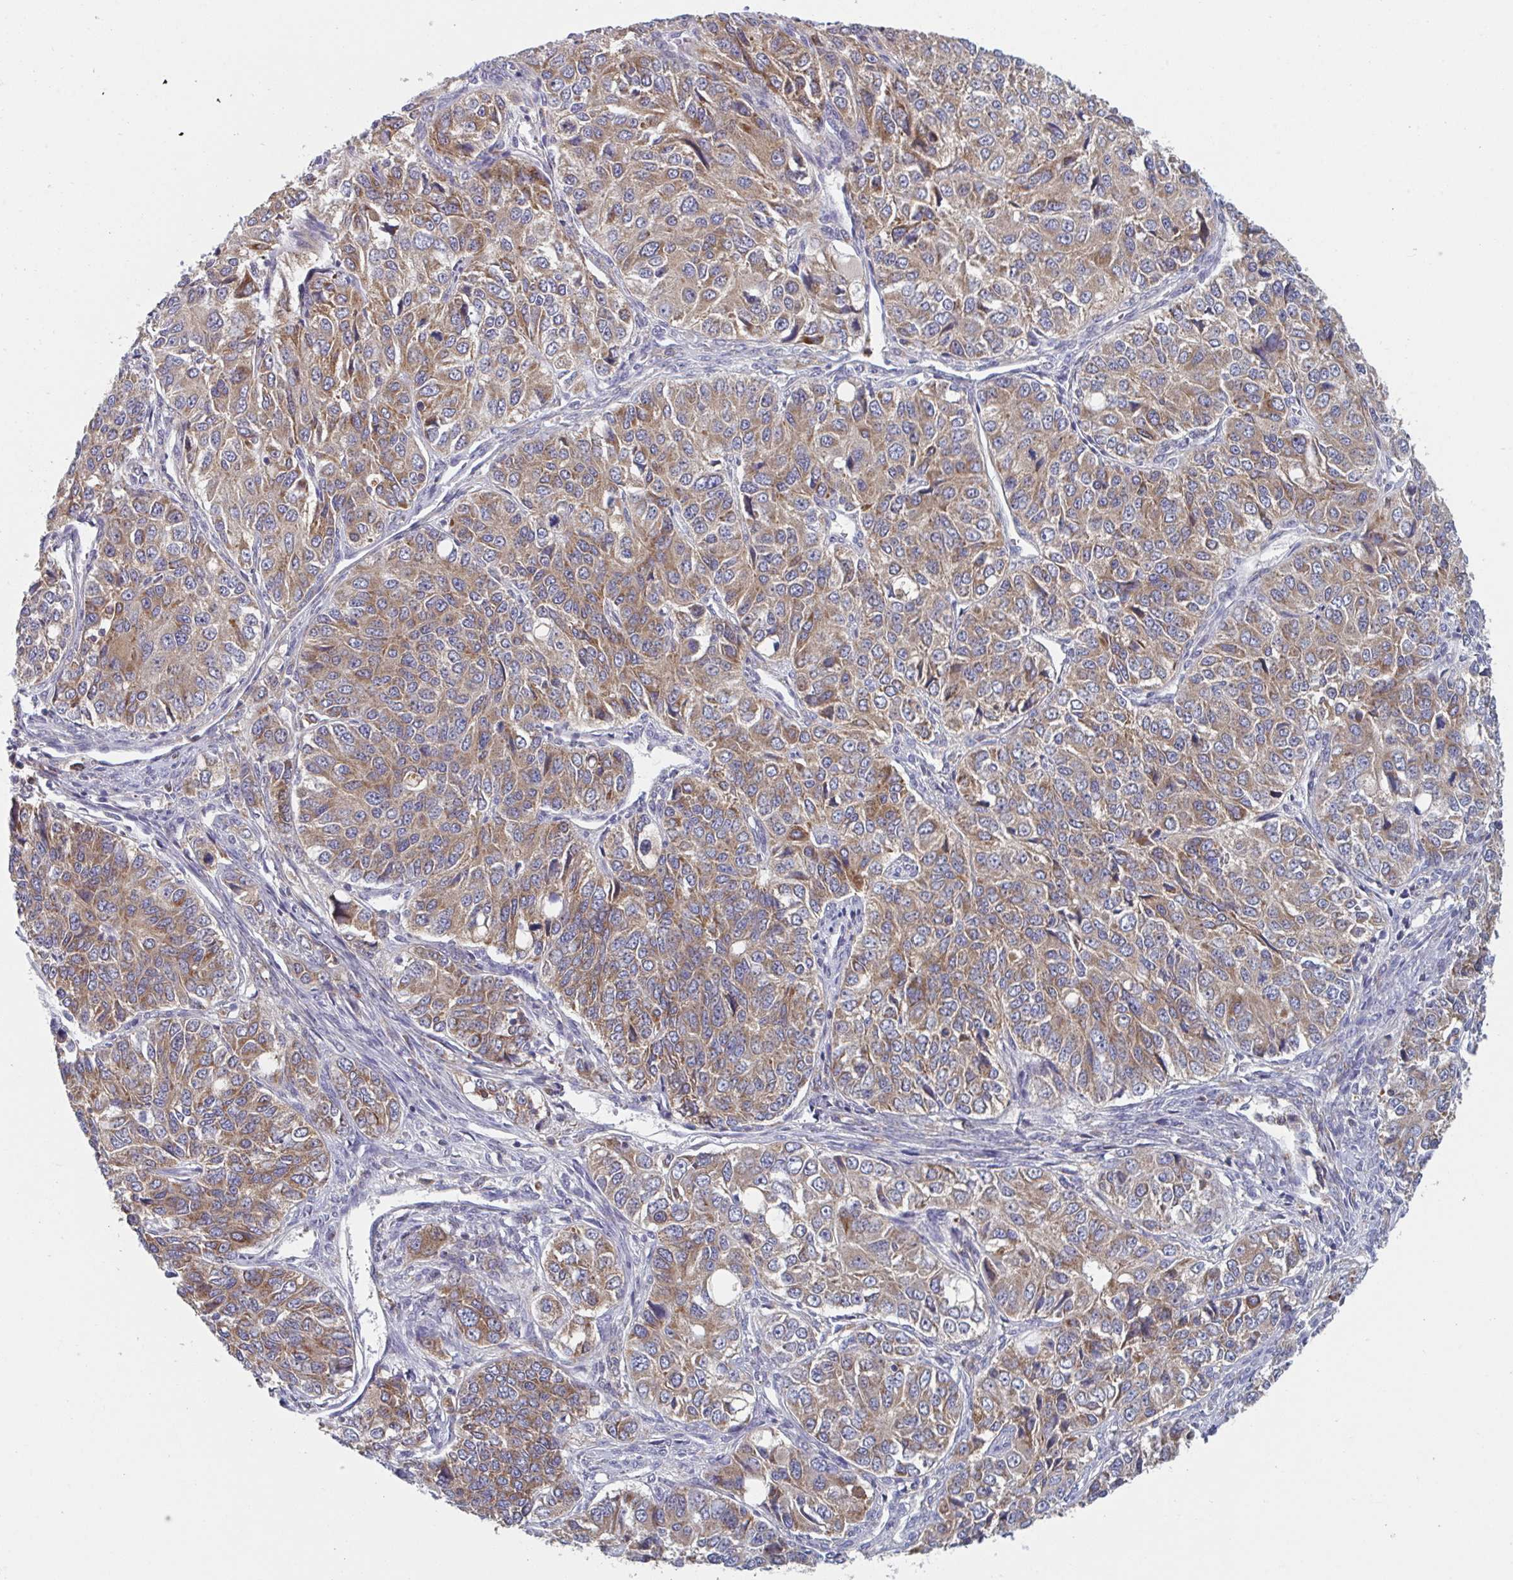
{"staining": {"intensity": "moderate", "quantity": ">75%", "location": "cytoplasmic/membranous"}, "tissue": "ovarian cancer", "cell_type": "Tumor cells", "image_type": "cancer", "snomed": [{"axis": "morphology", "description": "Carcinoma, endometroid"}, {"axis": "topography", "description": "Ovary"}], "caption": "High-power microscopy captured an immunohistochemistry (IHC) image of endometroid carcinoma (ovarian), revealing moderate cytoplasmic/membranous expression in approximately >75% of tumor cells. (brown staining indicates protein expression, while blue staining denotes nuclei).", "gene": "NIPSNAP1", "patient": {"sex": "female", "age": 51}}